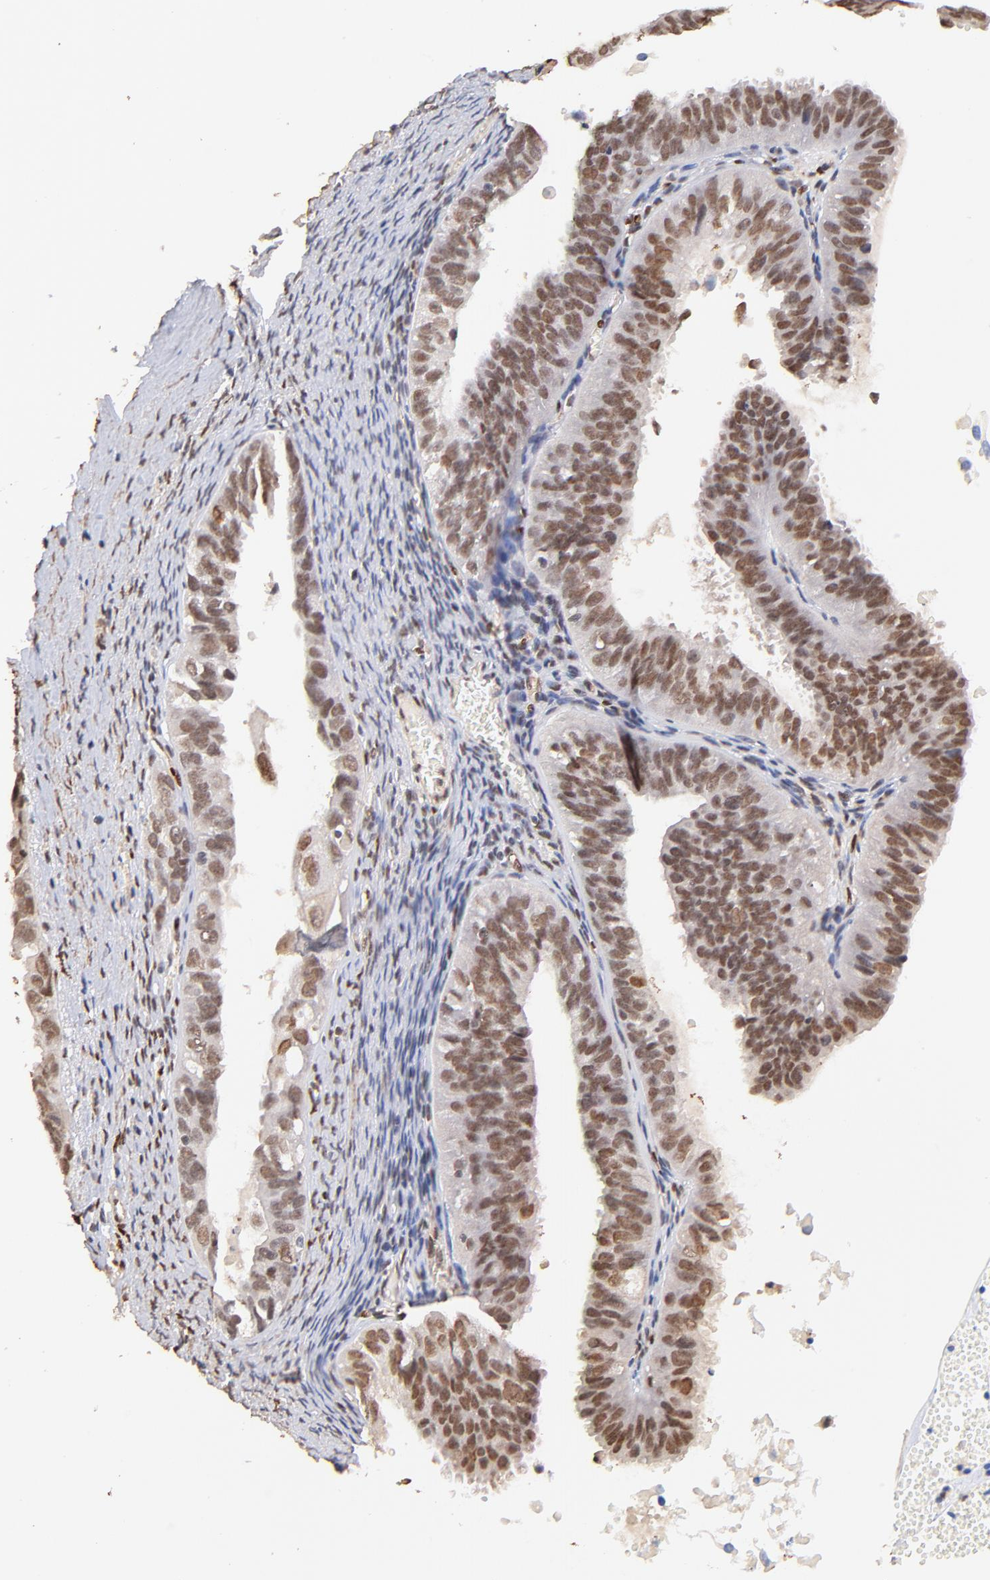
{"staining": {"intensity": "moderate", "quantity": ">75%", "location": "nuclear"}, "tissue": "ovarian cancer", "cell_type": "Tumor cells", "image_type": "cancer", "snomed": [{"axis": "morphology", "description": "Carcinoma, endometroid"}, {"axis": "topography", "description": "Ovary"}], "caption": "A brown stain shows moderate nuclear staining of a protein in ovarian cancer tumor cells.", "gene": "ZFP92", "patient": {"sex": "female", "age": 85}}